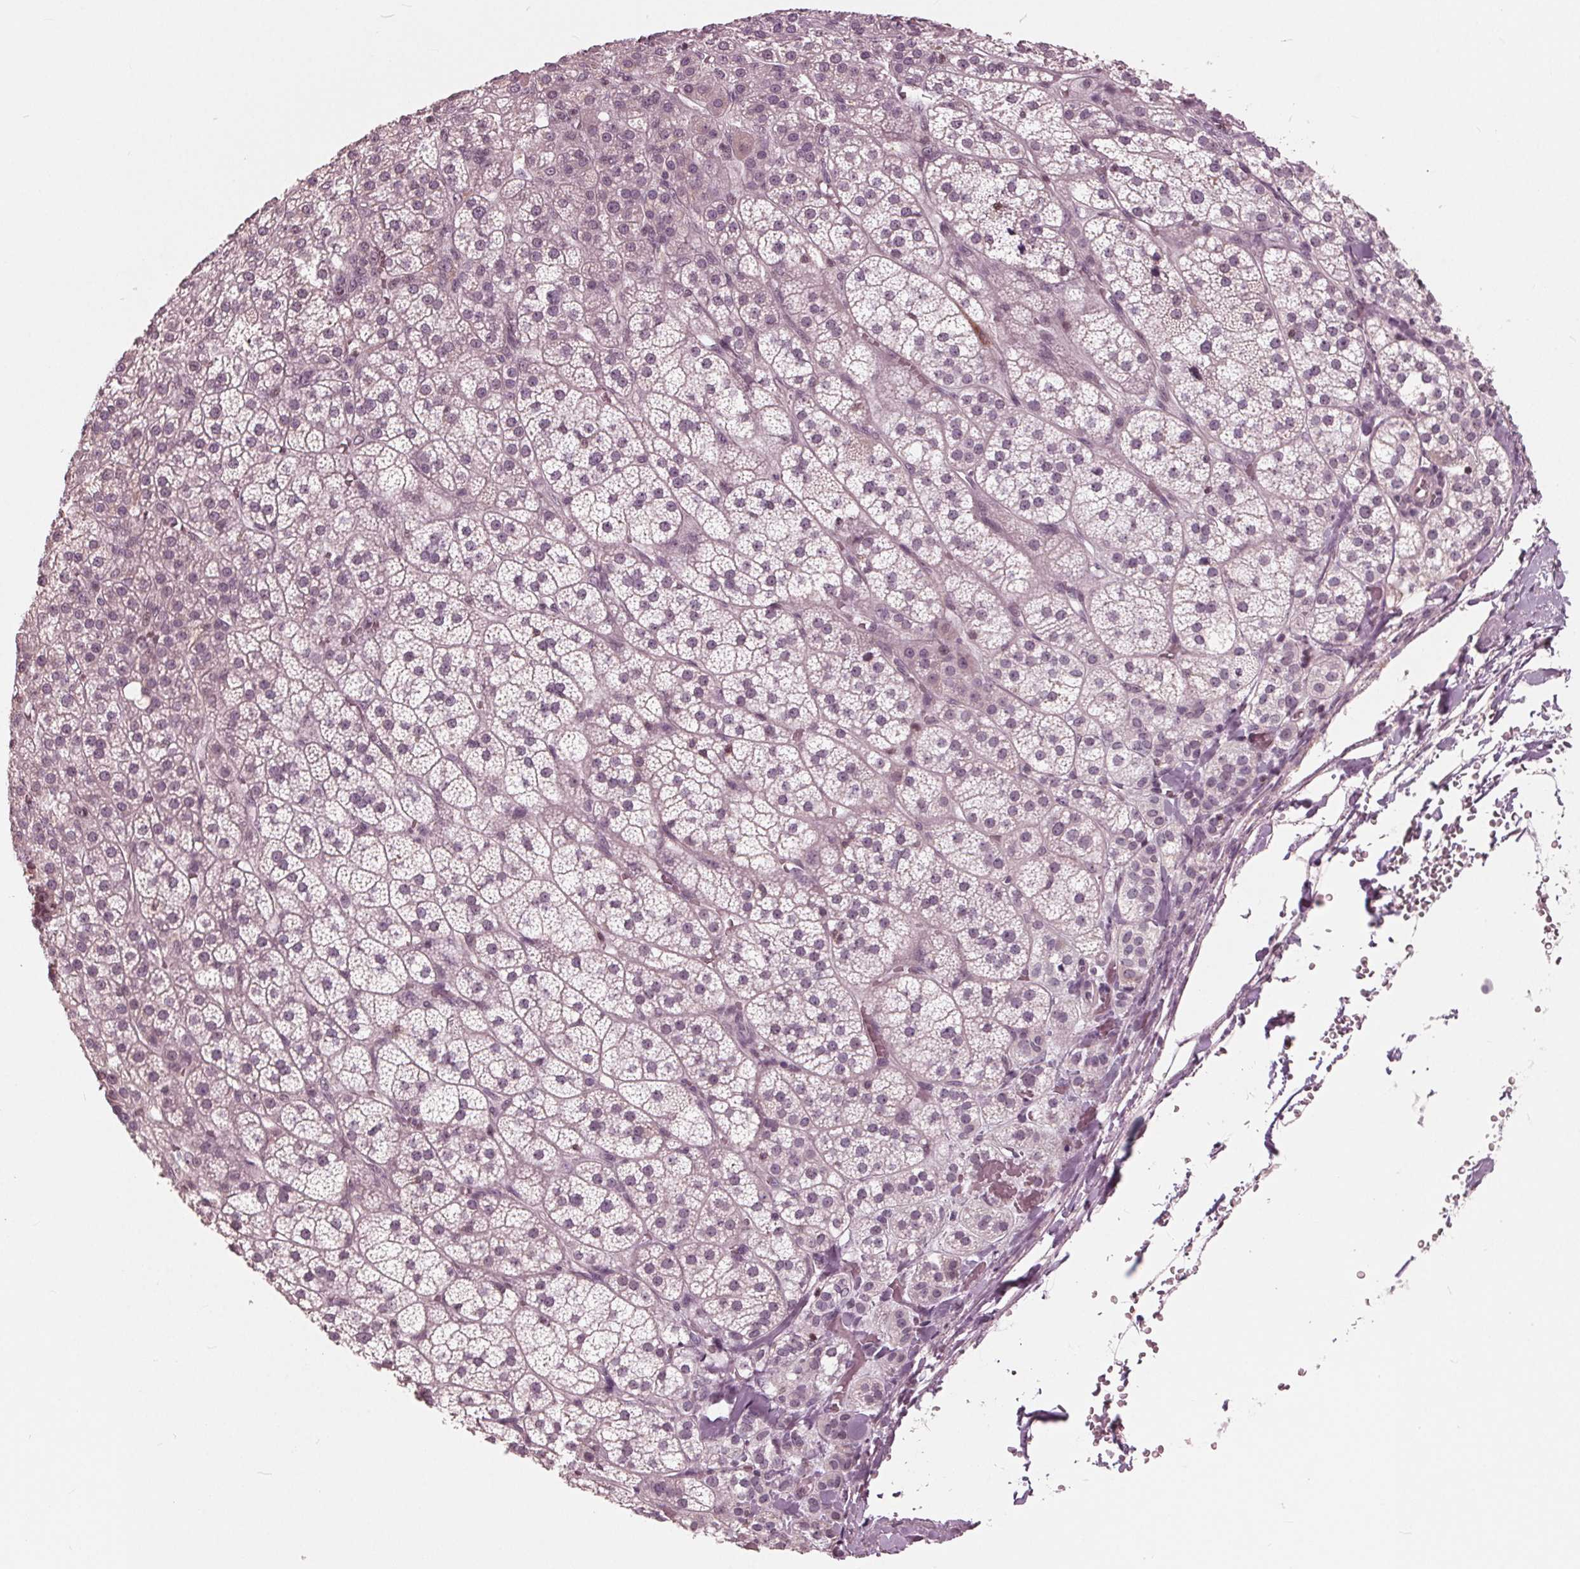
{"staining": {"intensity": "negative", "quantity": "none", "location": "none"}, "tissue": "adrenal gland", "cell_type": "Glandular cells", "image_type": "normal", "snomed": [{"axis": "morphology", "description": "Normal tissue, NOS"}, {"axis": "topography", "description": "Adrenal gland"}], "caption": "DAB immunohistochemical staining of unremarkable adrenal gland shows no significant positivity in glandular cells. The staining is performed using DAB (3,3'-diaminobenzidine) brown chromogen with nuclei counter-stained in using hematoxylin.", "gene": "ING3", "patient": {"sex": "female", "age": 60}}